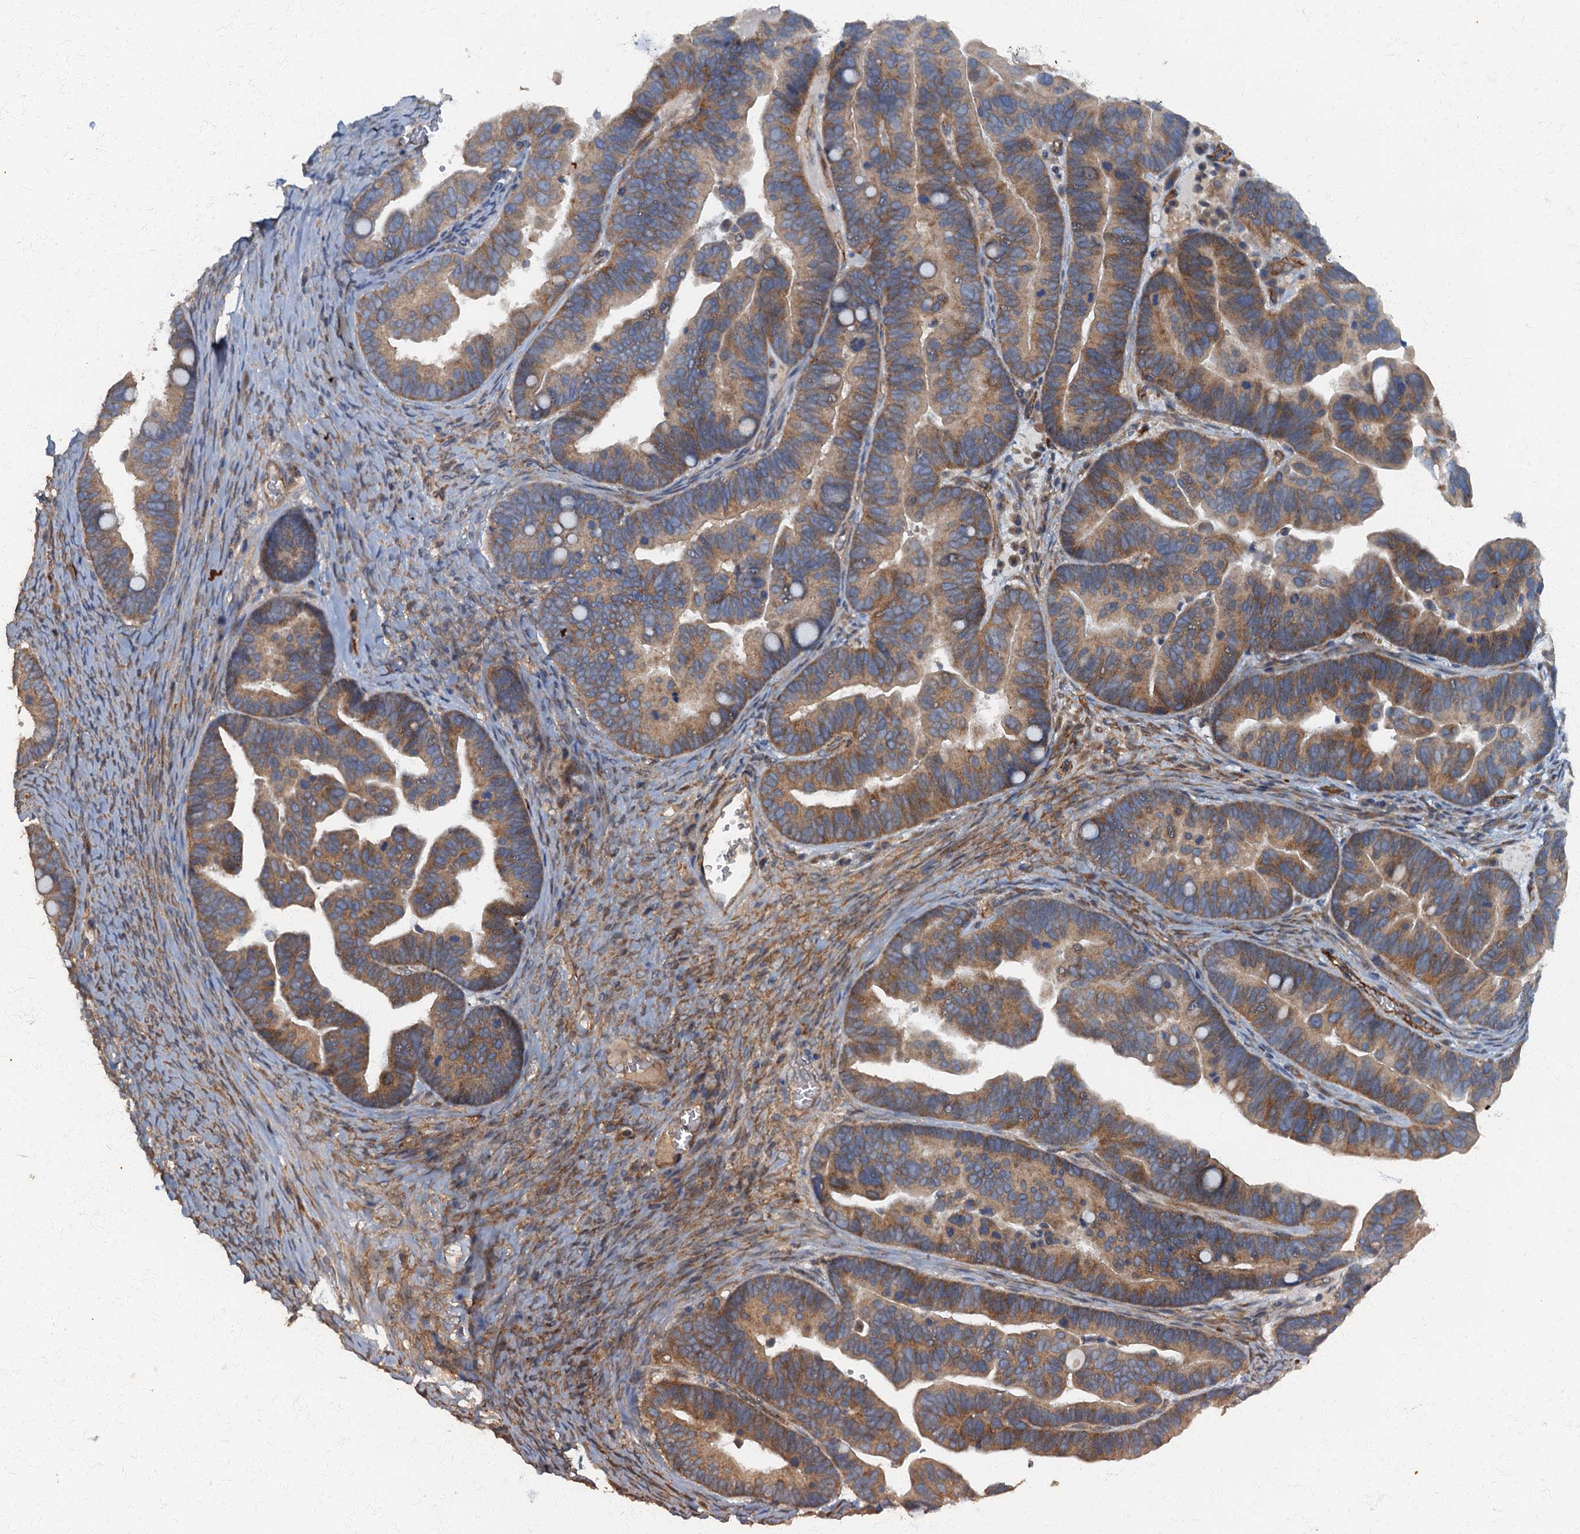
{"staining": {"intensity": "moderate", "quantity": ">75%", "location": "cytoplasmic/membranous"}, "tissue": "ovarian cancer", "cell_type": "Tumor cells", "image_type": "cancer", "snomed": [{"axis": "morphology", "description": "Cystadenocarcinoma, serous, NOS"}, {"axis": "topography", "description": "Ovary"}], "caption": "A brown stain shows moderate cytoplasmic/membranous staining of a protein in ovarian cancer (serous cystadenocarcinoma) tumor cells.", "gene": "ARL11", "patient": {"sex": "female", "age": 56}}